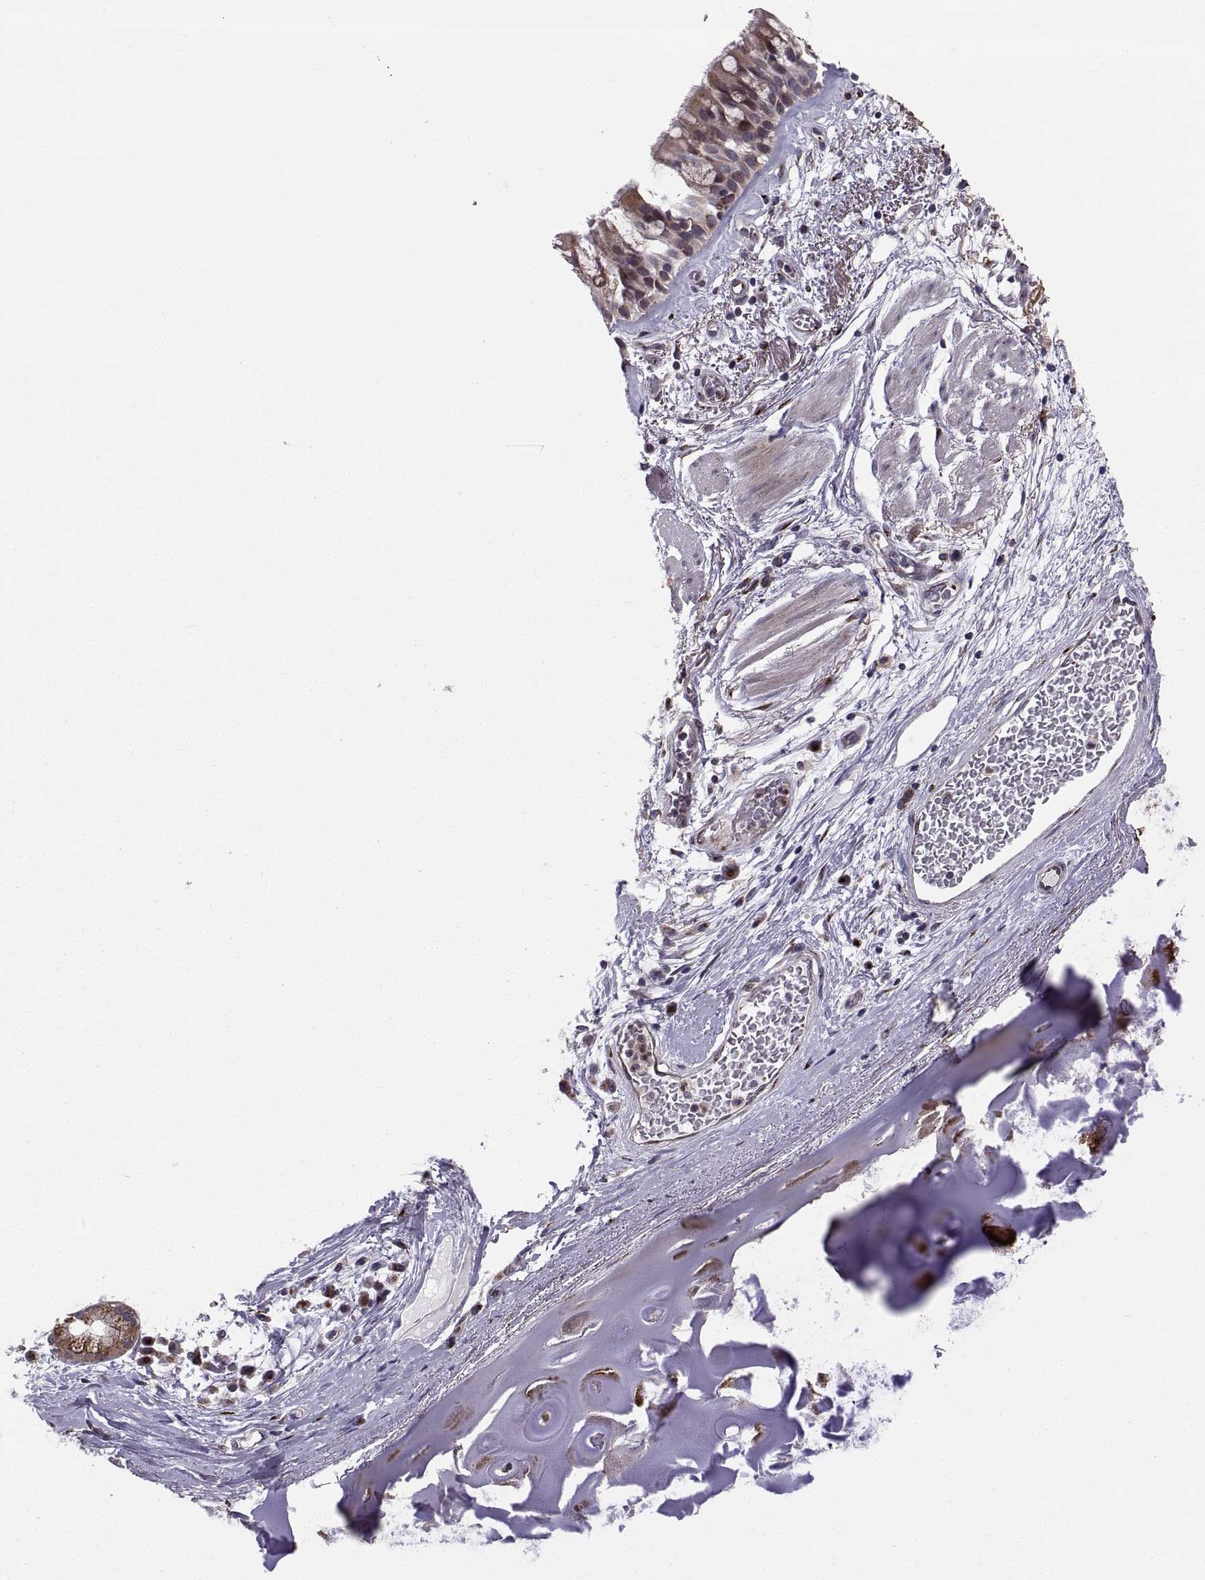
{"staining": {"intensity": "moderate", "quantity": "25%-75%", "location": "cytoplasmic/membranous"}, "tissue": "bronchus", "cell_type": "Respiratory epithelial cells", "image_type": "normal", "snomed": [{"axis": "morphology", "description": "Normal tissue, NOS"}, {"axis": "topography", "description": "Bronchus"}, {"axis": "topography", "description": "Lung"}], "caption": "A brown stain highlights moderate cytoplasmic/membranous positivity of a protein in respiratory epithelial cells of unremarkable bronchus. Immunohistochemistry stains the protein in brown and the nuclei are stained blue.", "gene": "TESC", "patient": {"sex": "female", "age": 57}}